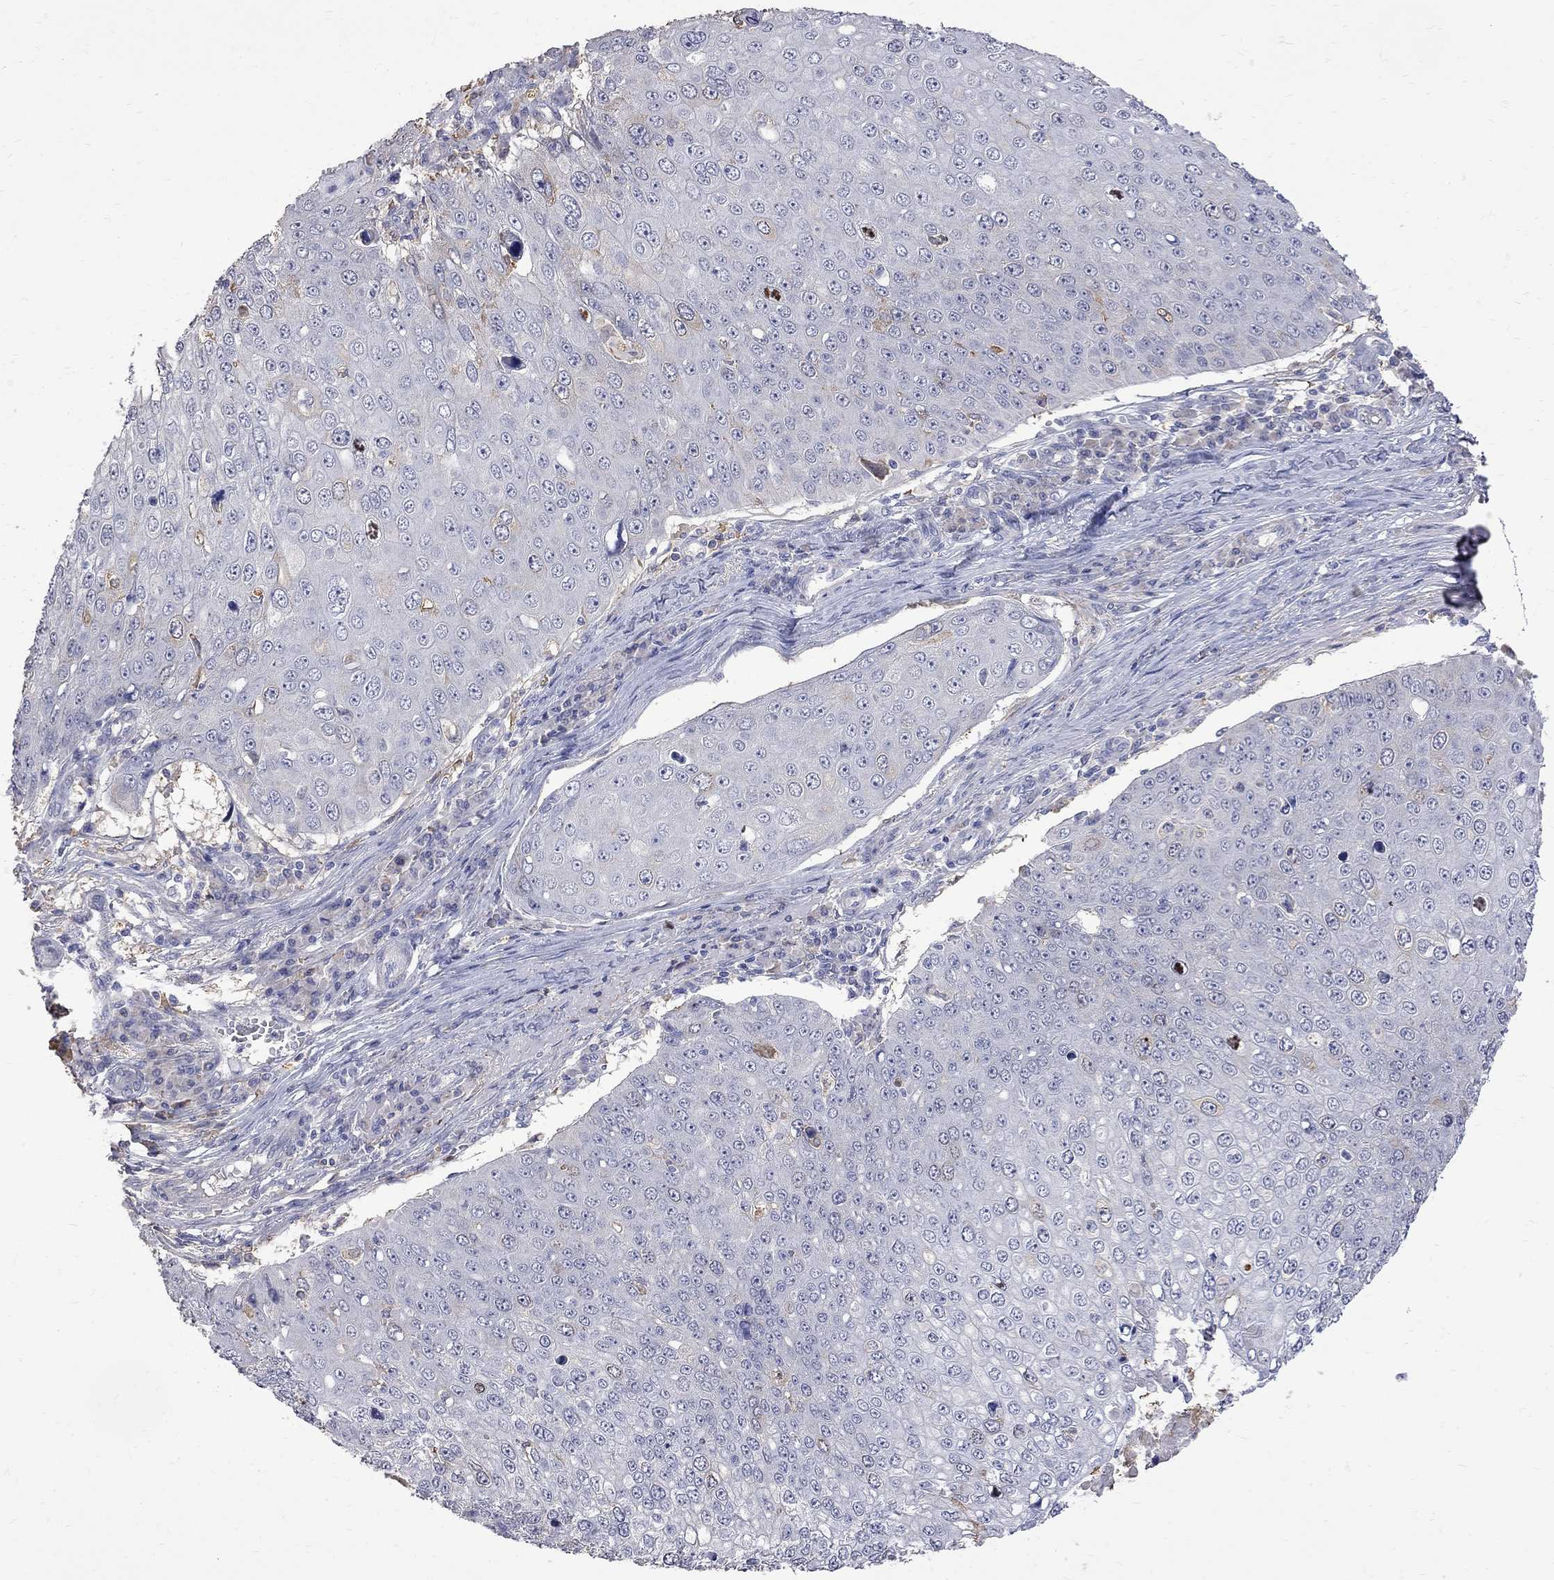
{"staining": {"intensity": "weak", "quantity": "<25%", "location": "cytoplasmic/membranous"}, "tissue": "skin cancer", "cell_type": "Tumor cells", "image_type": "cancer", "snomed": [{"axis": "morphology", "description": "Squamous cell carcinoma, NOS"}, {"axis": "topography", "description": "Skin"}], "caption": "A micrograph of human skin cancer (squamous cell carcinoma) is negative for staining in tumor cells. (Stains: DAB immunohistochemistry with hematoxylin counter stain, Microscopy: brightfield microscopy at high magnification).", "gene": "CKAP2", "patient": {"sex": "male", "age": 71}}